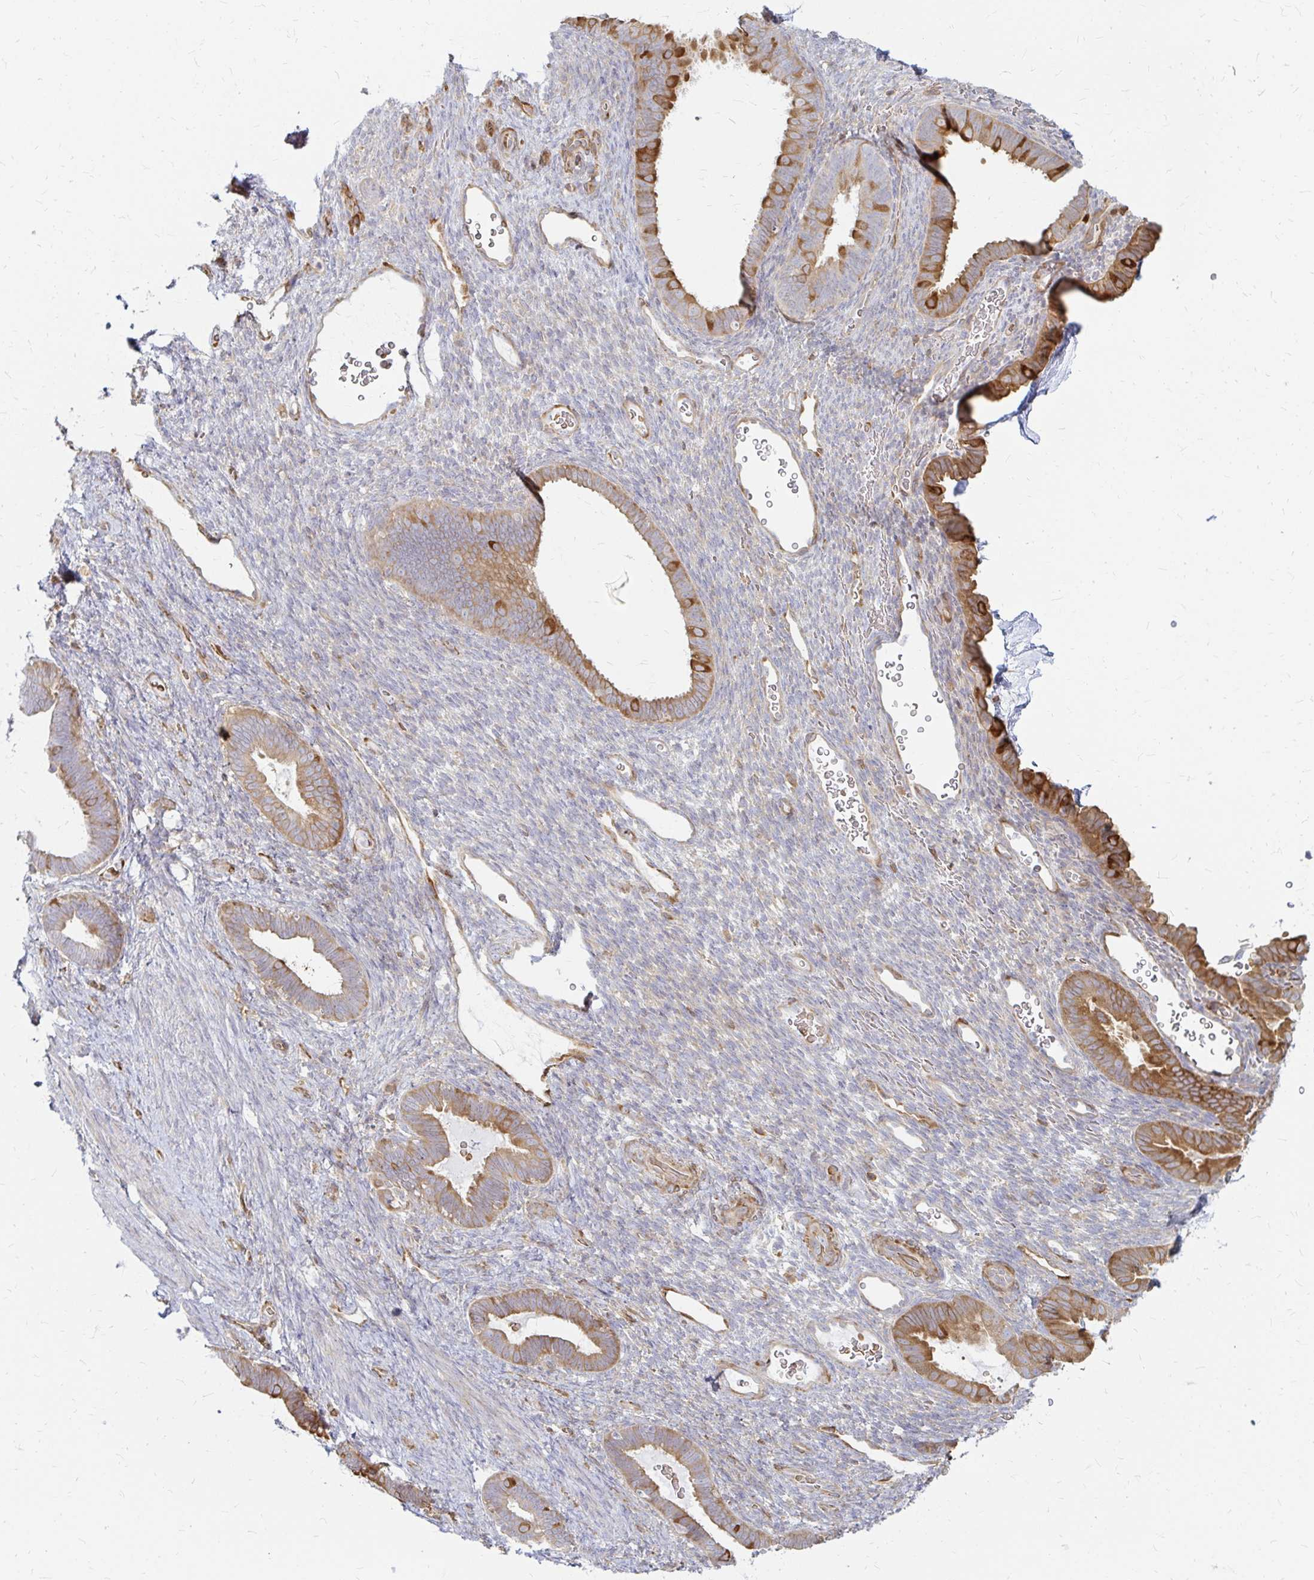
{"staining": {"intensity": "negative", "quantity": "none", "location": "none"}, "tissue": "endometrium", "cell_type": "Cells in endometrial stroma", "image_type": "normal", "snomed": [{"axis": "morphology", "description": "Normal tissue, NOS"}, {"axis": "topography", "description": "Endometrium"}], "caption": "Immunohistochemistry (IHC) photomicrograph of benign human endometrium stained for a protein (brown), which exhibits no positivity in cells in endometrial stroma.", "gene": "CAST", "patient": {"sex": "female", "age": 34}}